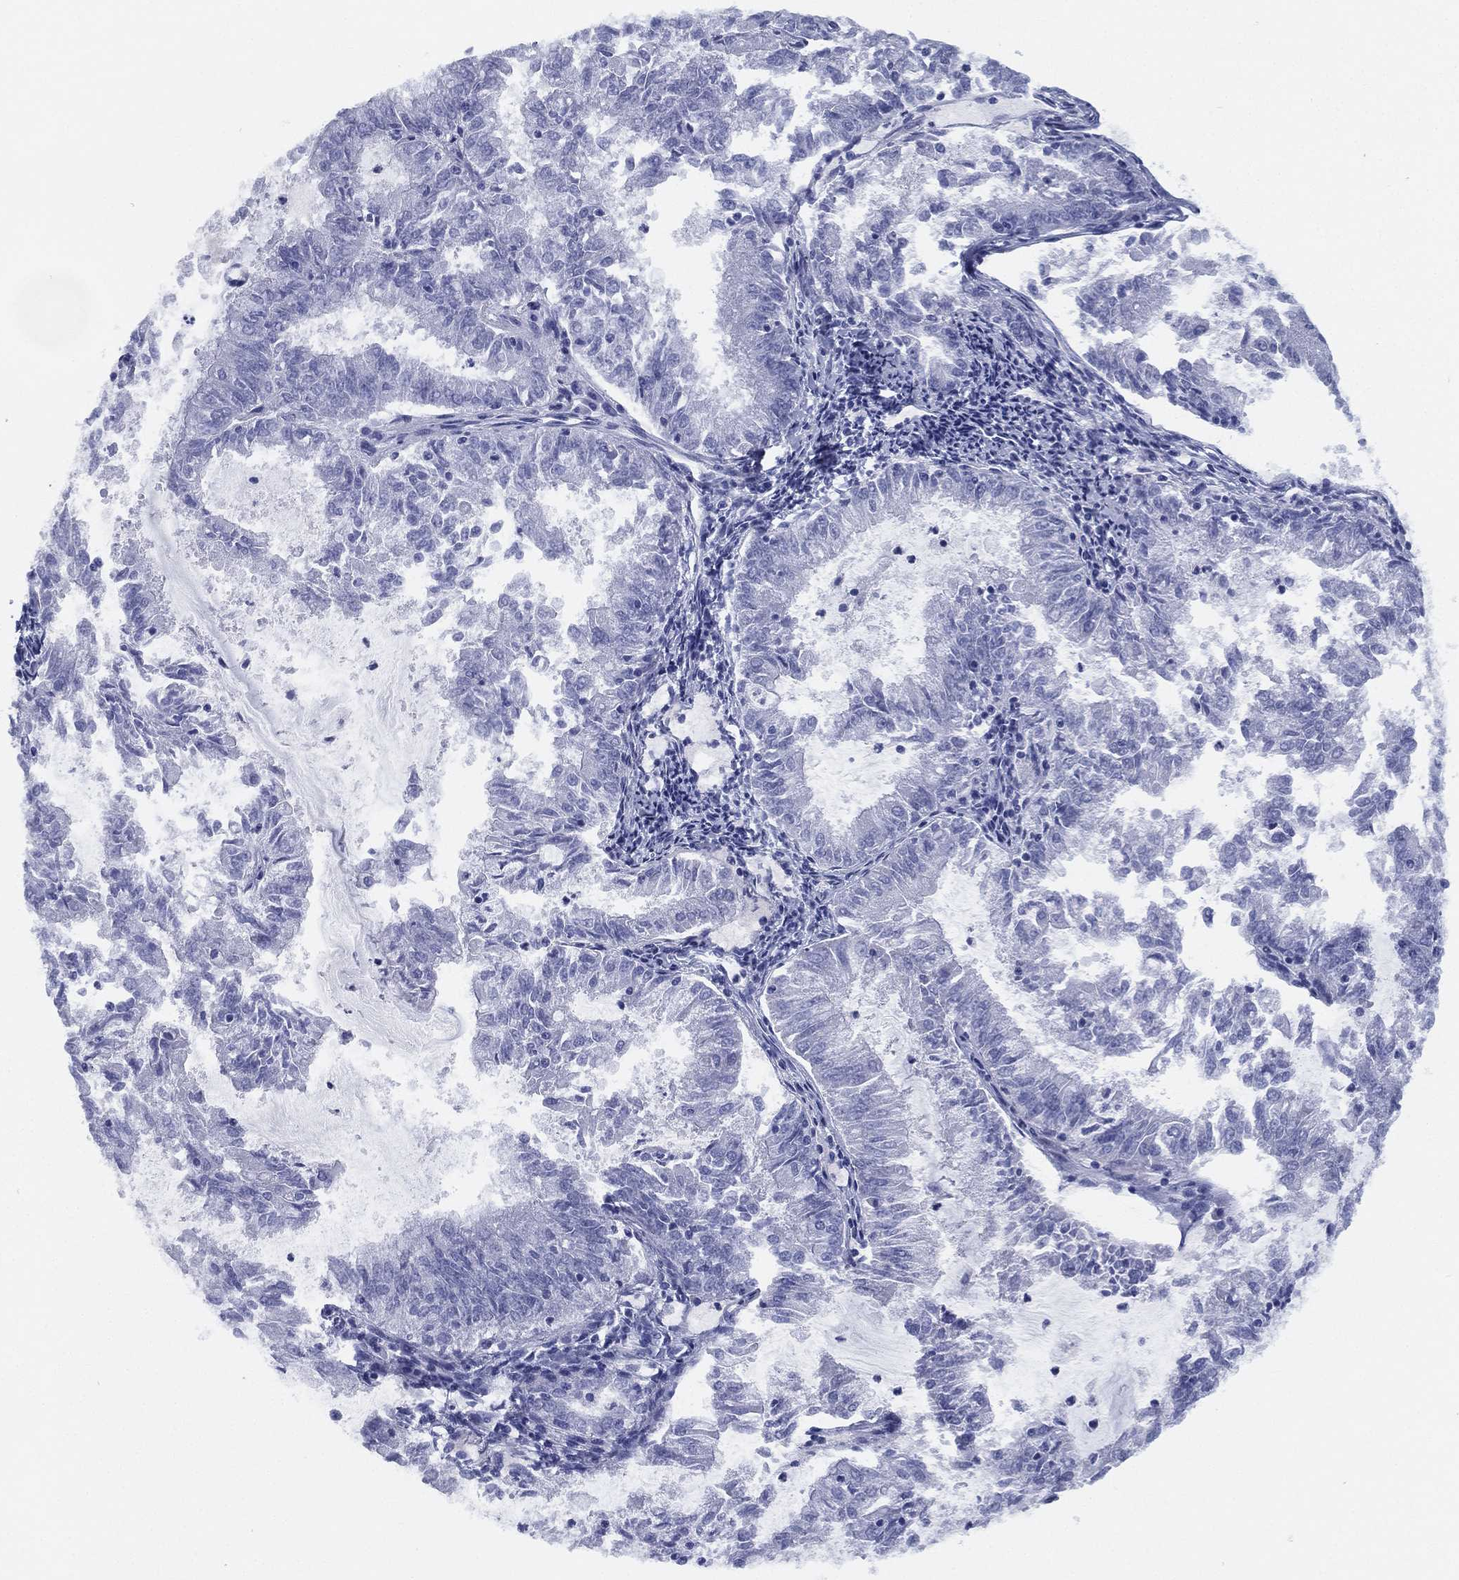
{"staining": {"intensity": "negative", "quantity": "none", "location": "none"}, "tissue": "endometrial cancer", "cell_type": "Tumor cells", "image_type": "cancer", "snomed": [{"axis": "morphology", "description": "Adenocarcinoma, NOS"}, {"axis": "topography", "description": "Endometrium"}], "caption": "DAB immunohistochemical staining of endometrial cancer (adenocarcinoma) shows no significant expression in tumor cells. (DAB (3,3'-diaminobenzidine) immunohistochemistry (IHC) visualized using brightfield microscopy, high magnification).", "gene": "TMEM252", "patient": {"sex": "female", "age": 57}}